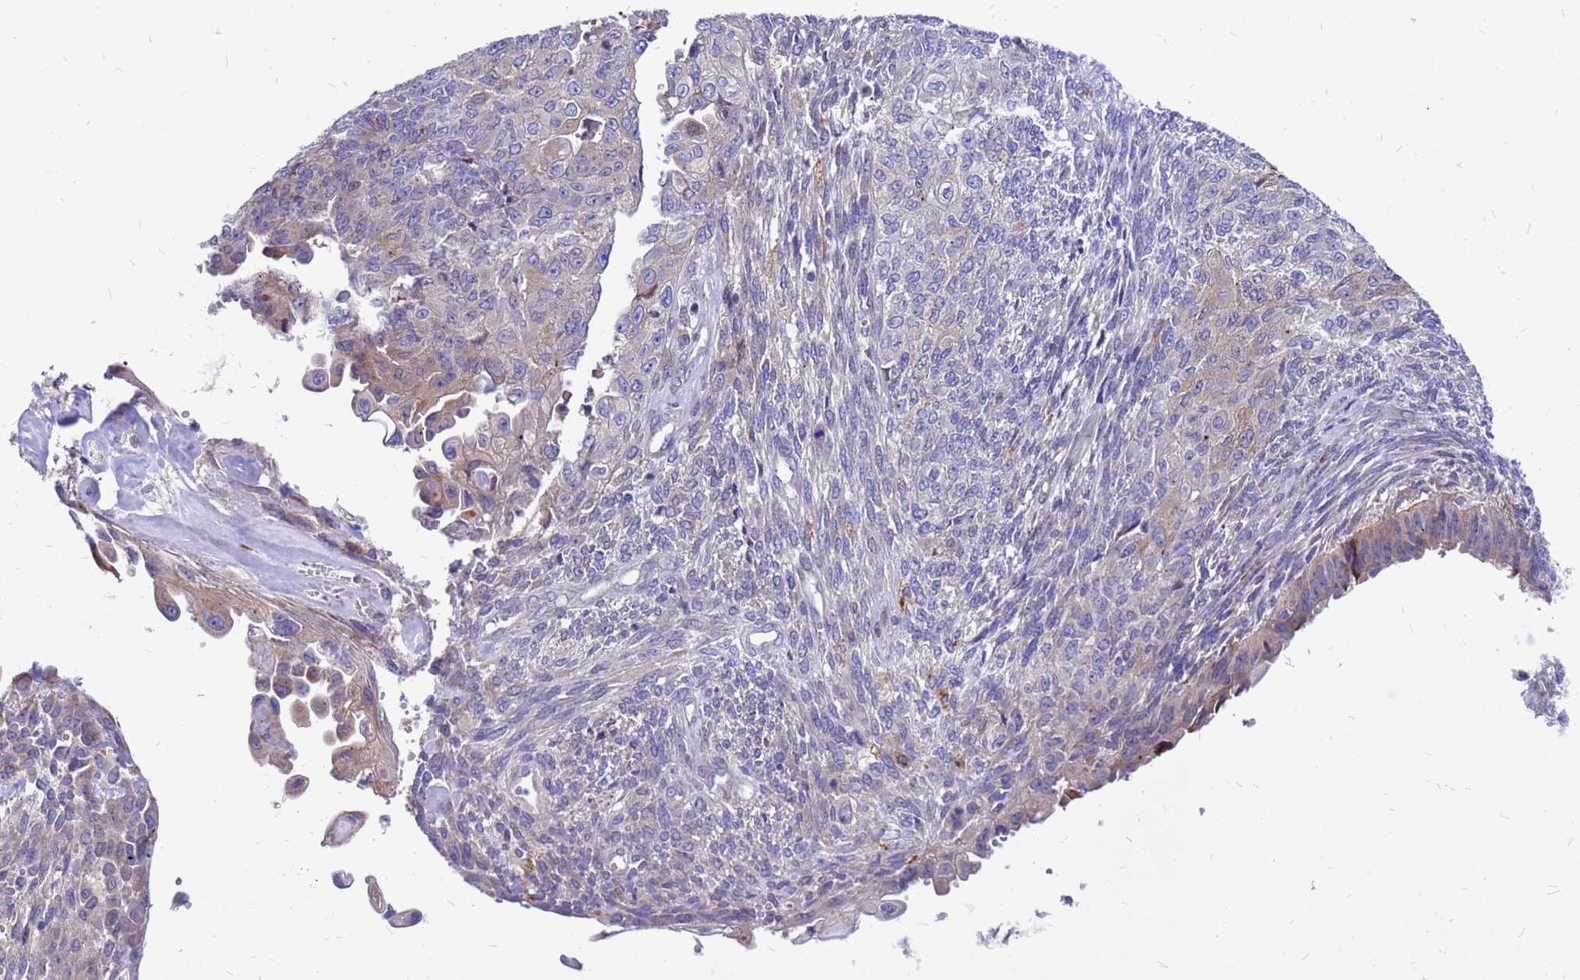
{"staining": {"intensity": "weak", "quantity": "25%-75%", "location": "cytoplasmic/membranous"}, "tissue": "endometrial cancer", "cell_type": "Tumor cells", "image_type": "cancer", "snomed": [{"axis": "morphology", "description": "Adenocarcinoma, NOS"}, {"axis": "topography", "description": "Endometrium"}], "caption": "The micrograph demonstrates staining of endometrial cancer, revealing weak cytoplasmic/membranous protein staining (brown color) within tumor cells.", "gene": "FHIP1A", "patient": {"sex": "female", "age": 32}}